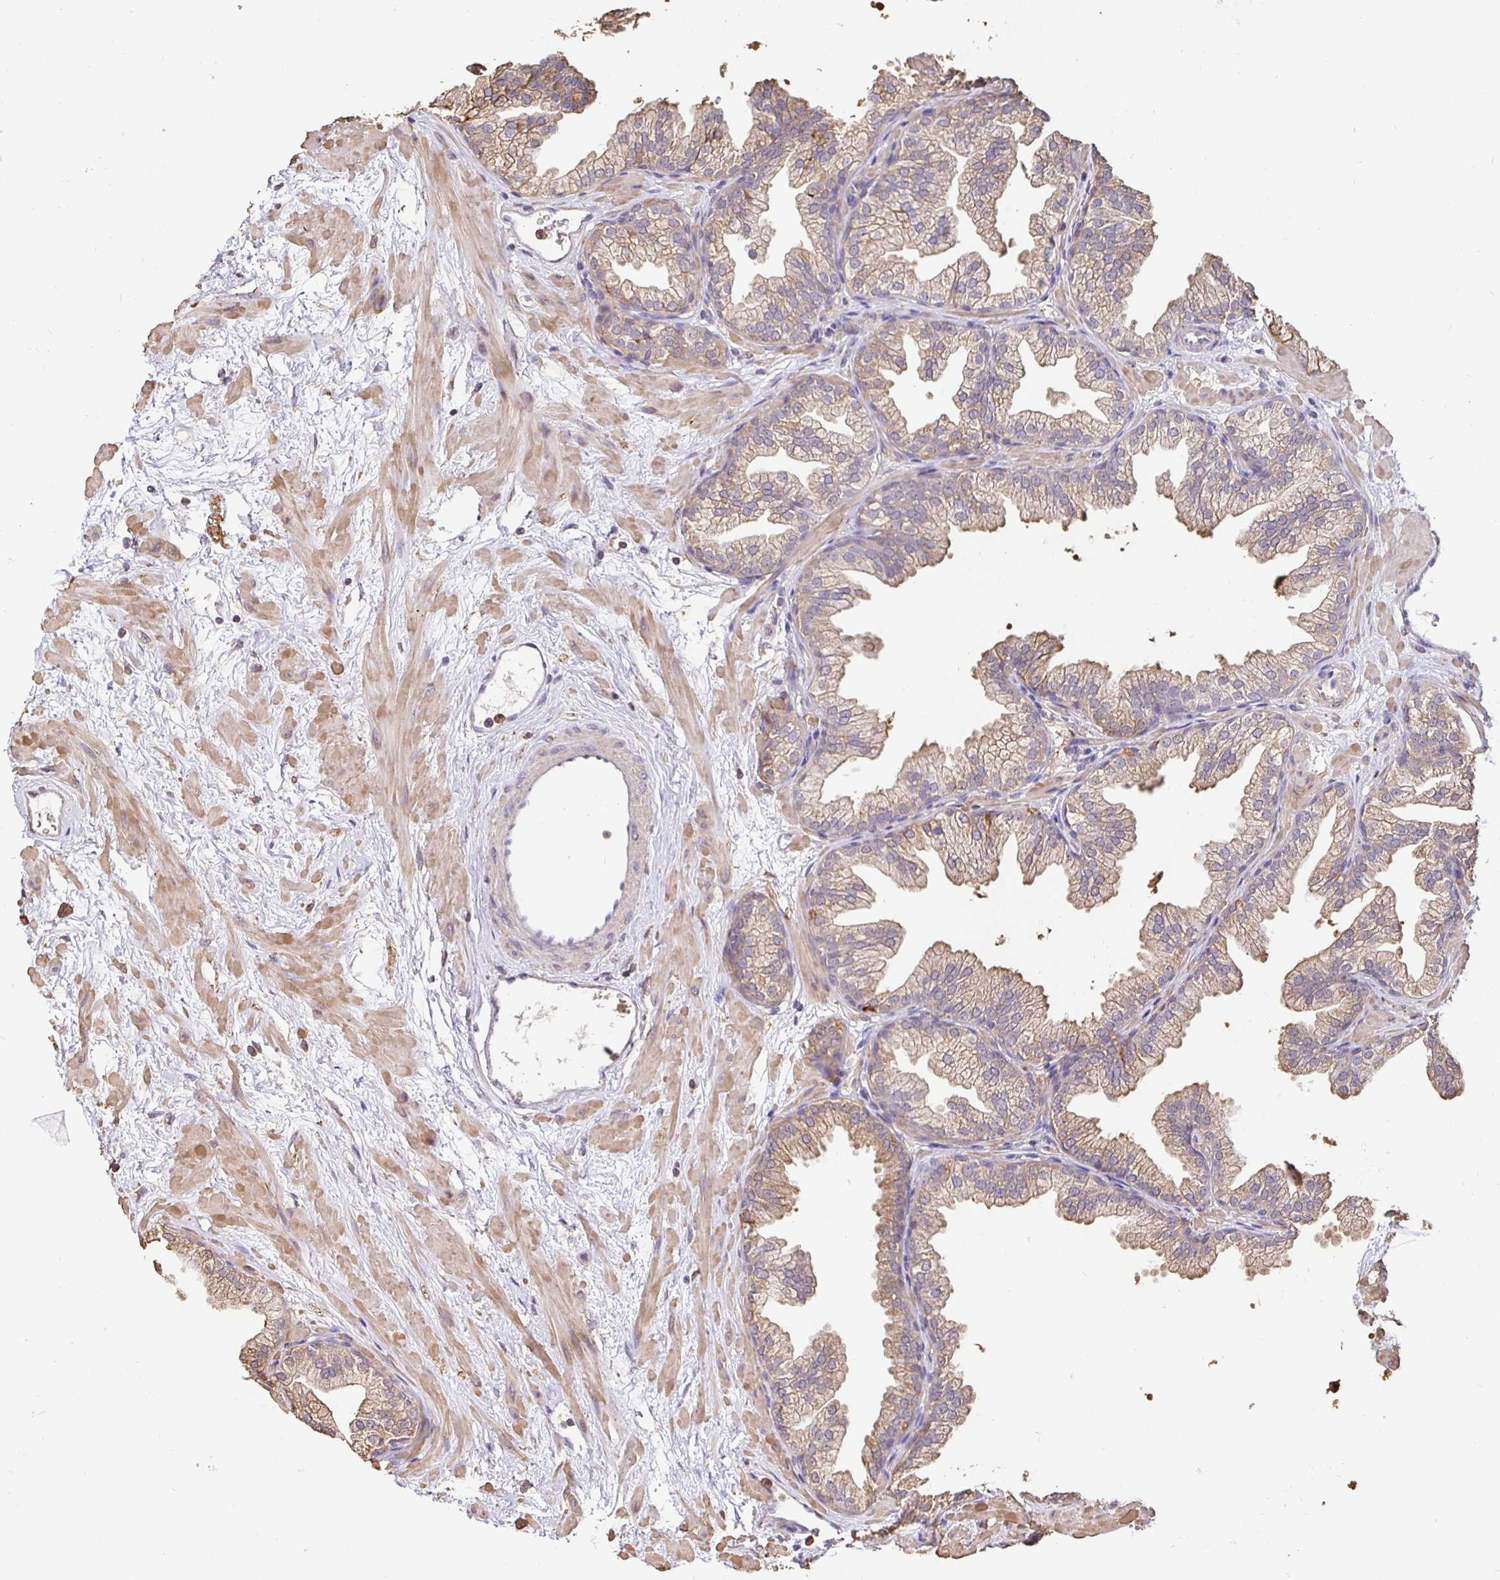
{"staining": {"intensity": "weak", "quantity": ">75%", "location": "cytoplasmic/membranous"}, "tissue": "prostate", "cell_type": "Glandular cells", "image_type": "normal", "snomed": [{"axis": "morphology", "description": "Normal tissue, NOS"}, {"axis": "topography", "description": "Prostate"}], "caption": "Approximately >75% of glandular cells in unremarkable human prostate exhibit weak cytoplasmic/membranous protein staining as visualized by brown immunohistochemical staining.", "gene": "MAPK8IP3", "patient": {"sex": "male", "age": 37}}